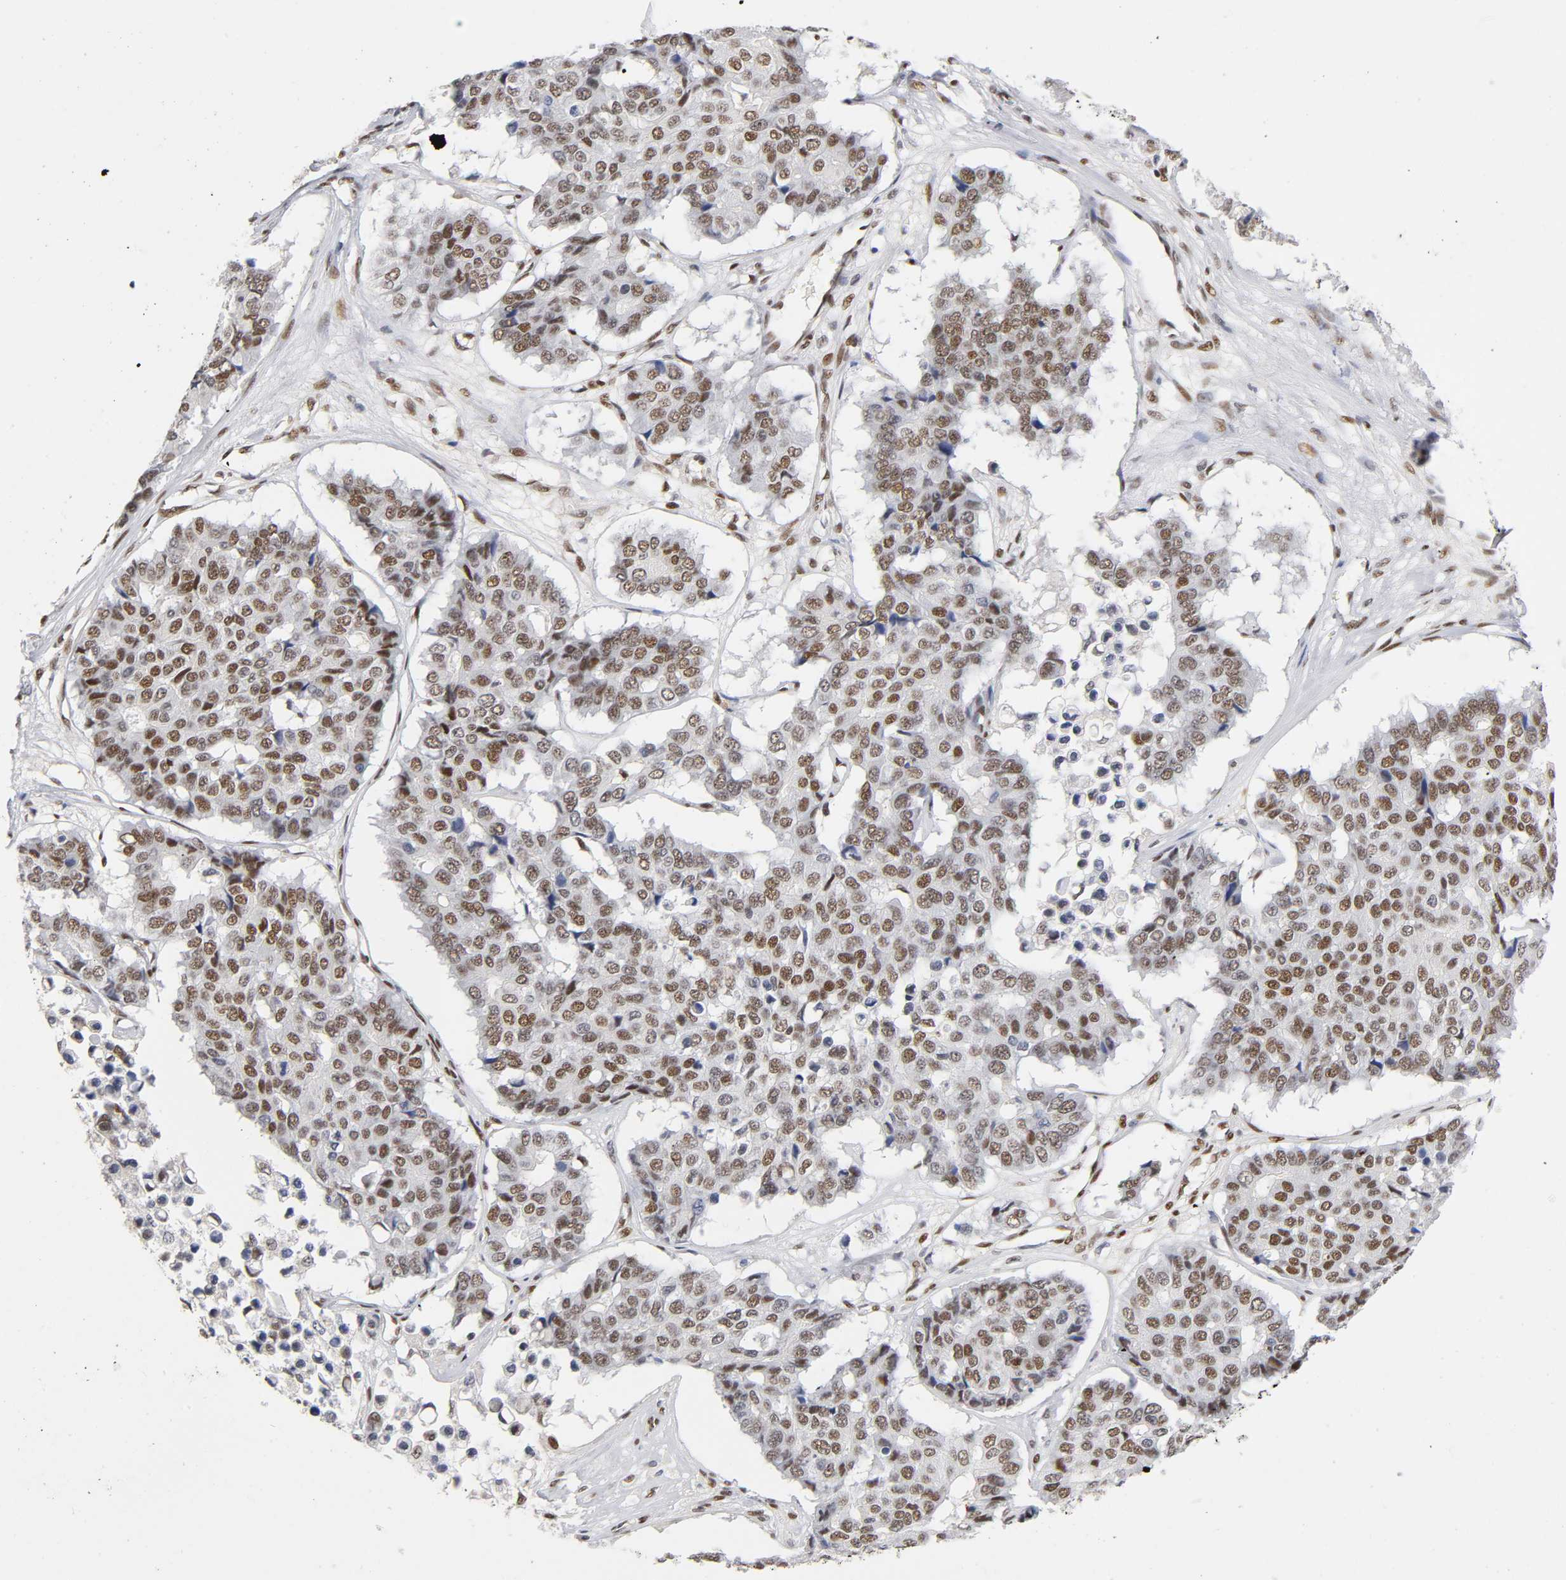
{"staining": {"intensity": "moderate", "quantity": ">75%", "location": "nuclear"}, "tissue": "pancreatic cancer", "cell_type": "Tumor cells", "image_type": "cancer", "snomed": [{"axis": "morphology", "description": "Adenocarcinoma, NOS"}, {"axis": "topography", "description": "Pancreas"}], "caption": "Immunohistochemical staining of human pancreatic cancer (adenocarcinoma) displays moderate nuclear protein positivity in about >75% of tumor cells.", "gene": "NR3C1", "patient": {"sex": "male", "age": 50}}